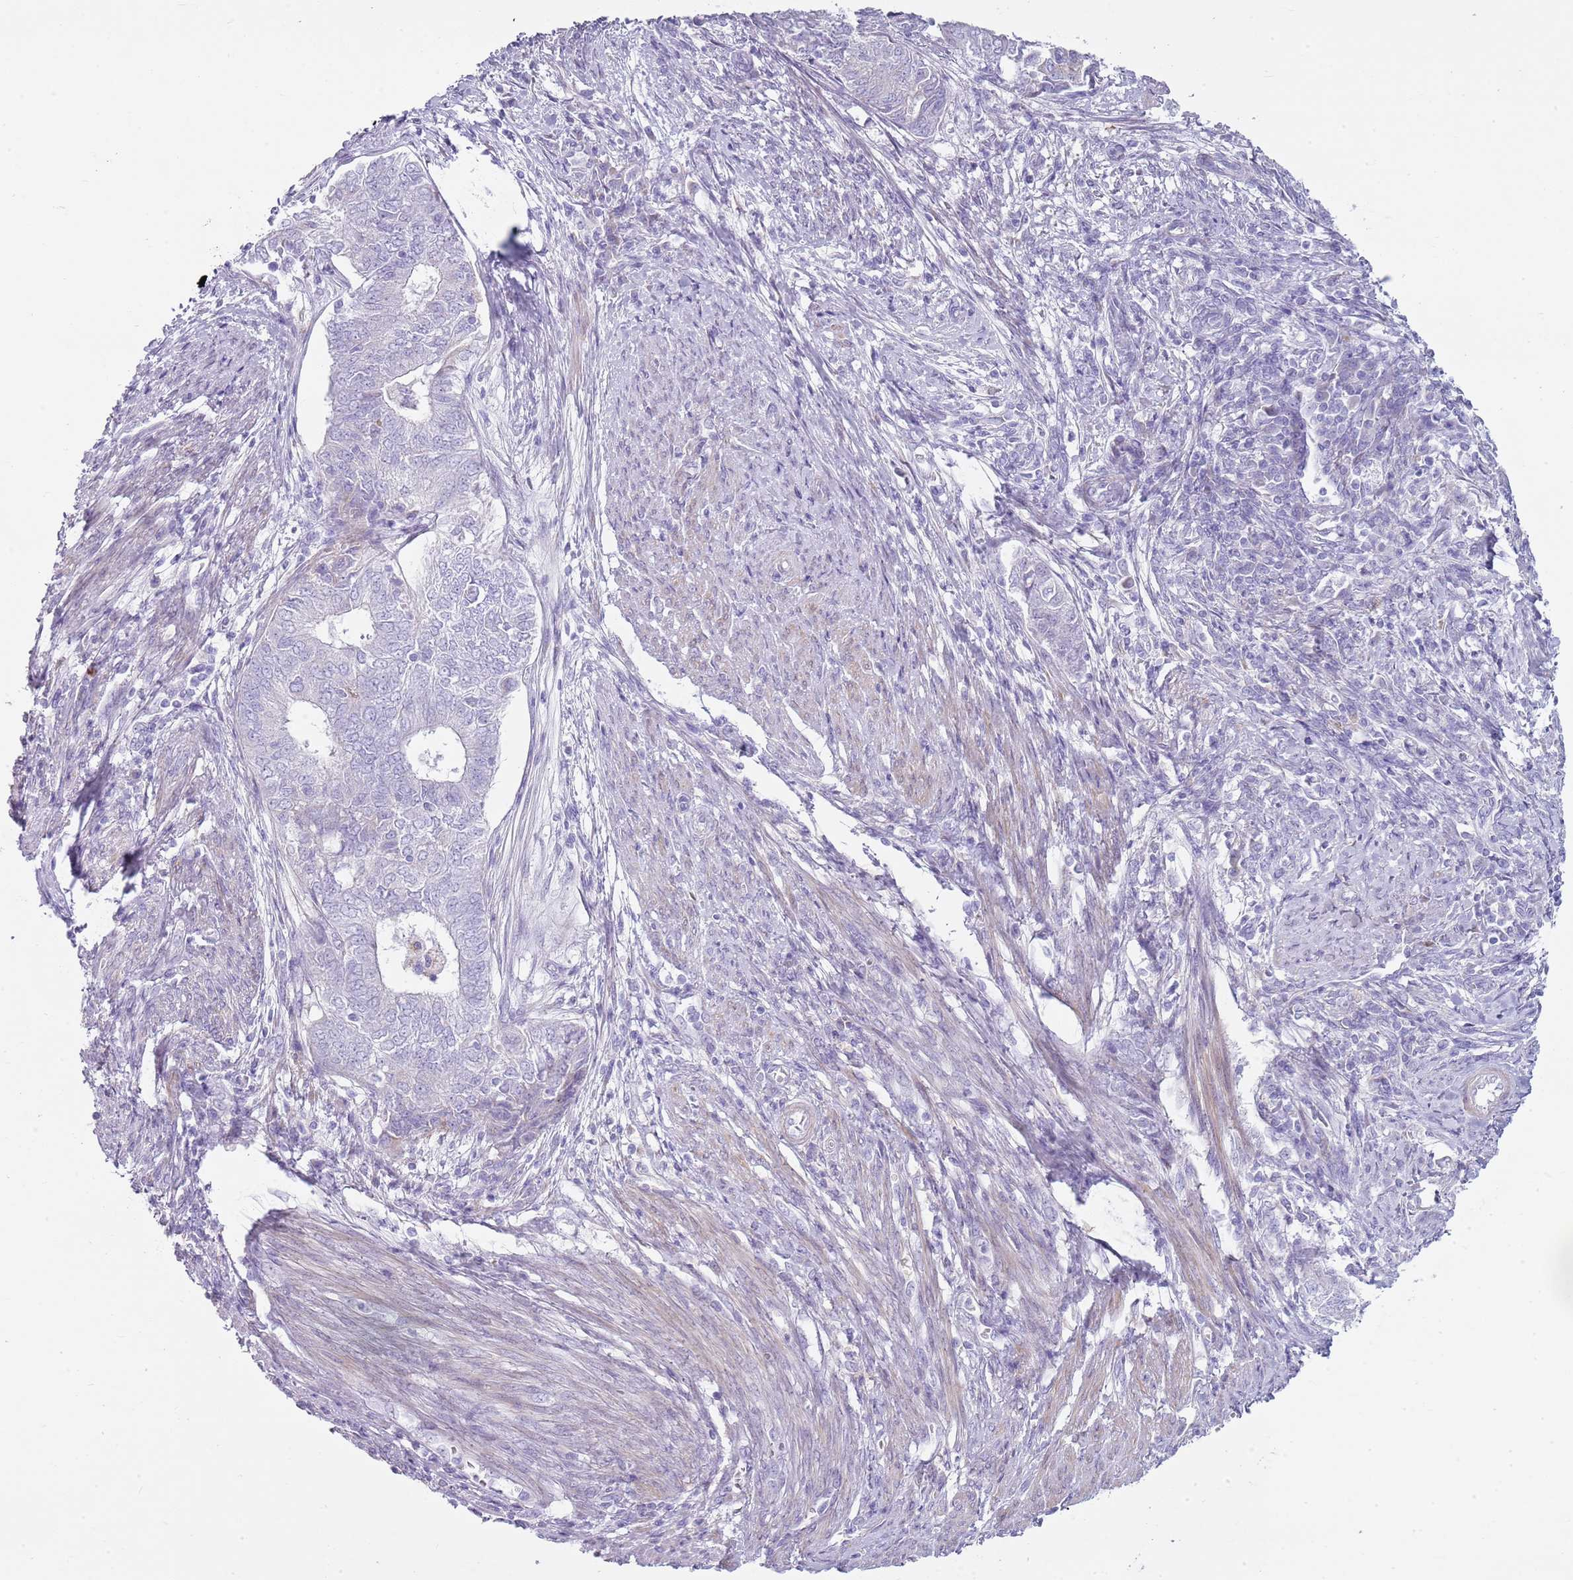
{"staining": {"intensity": "negative", "quantity": "none", "location": "none"}, "tissue": "endometrial cancer", "cell_type": "Tumor cells", "image_type": "cancer", "snomed": [{"axis": "morphology", "description": "Adenocarcinoma, NOS"}, {"axis": "topography", "description": "Endometrium"}], "caption": "Tumor cells are negative for brown protein staining in adenocarcinoma (endometrial).", "gene": "CD177", "patient": {"sex": "female", "age": 62}}